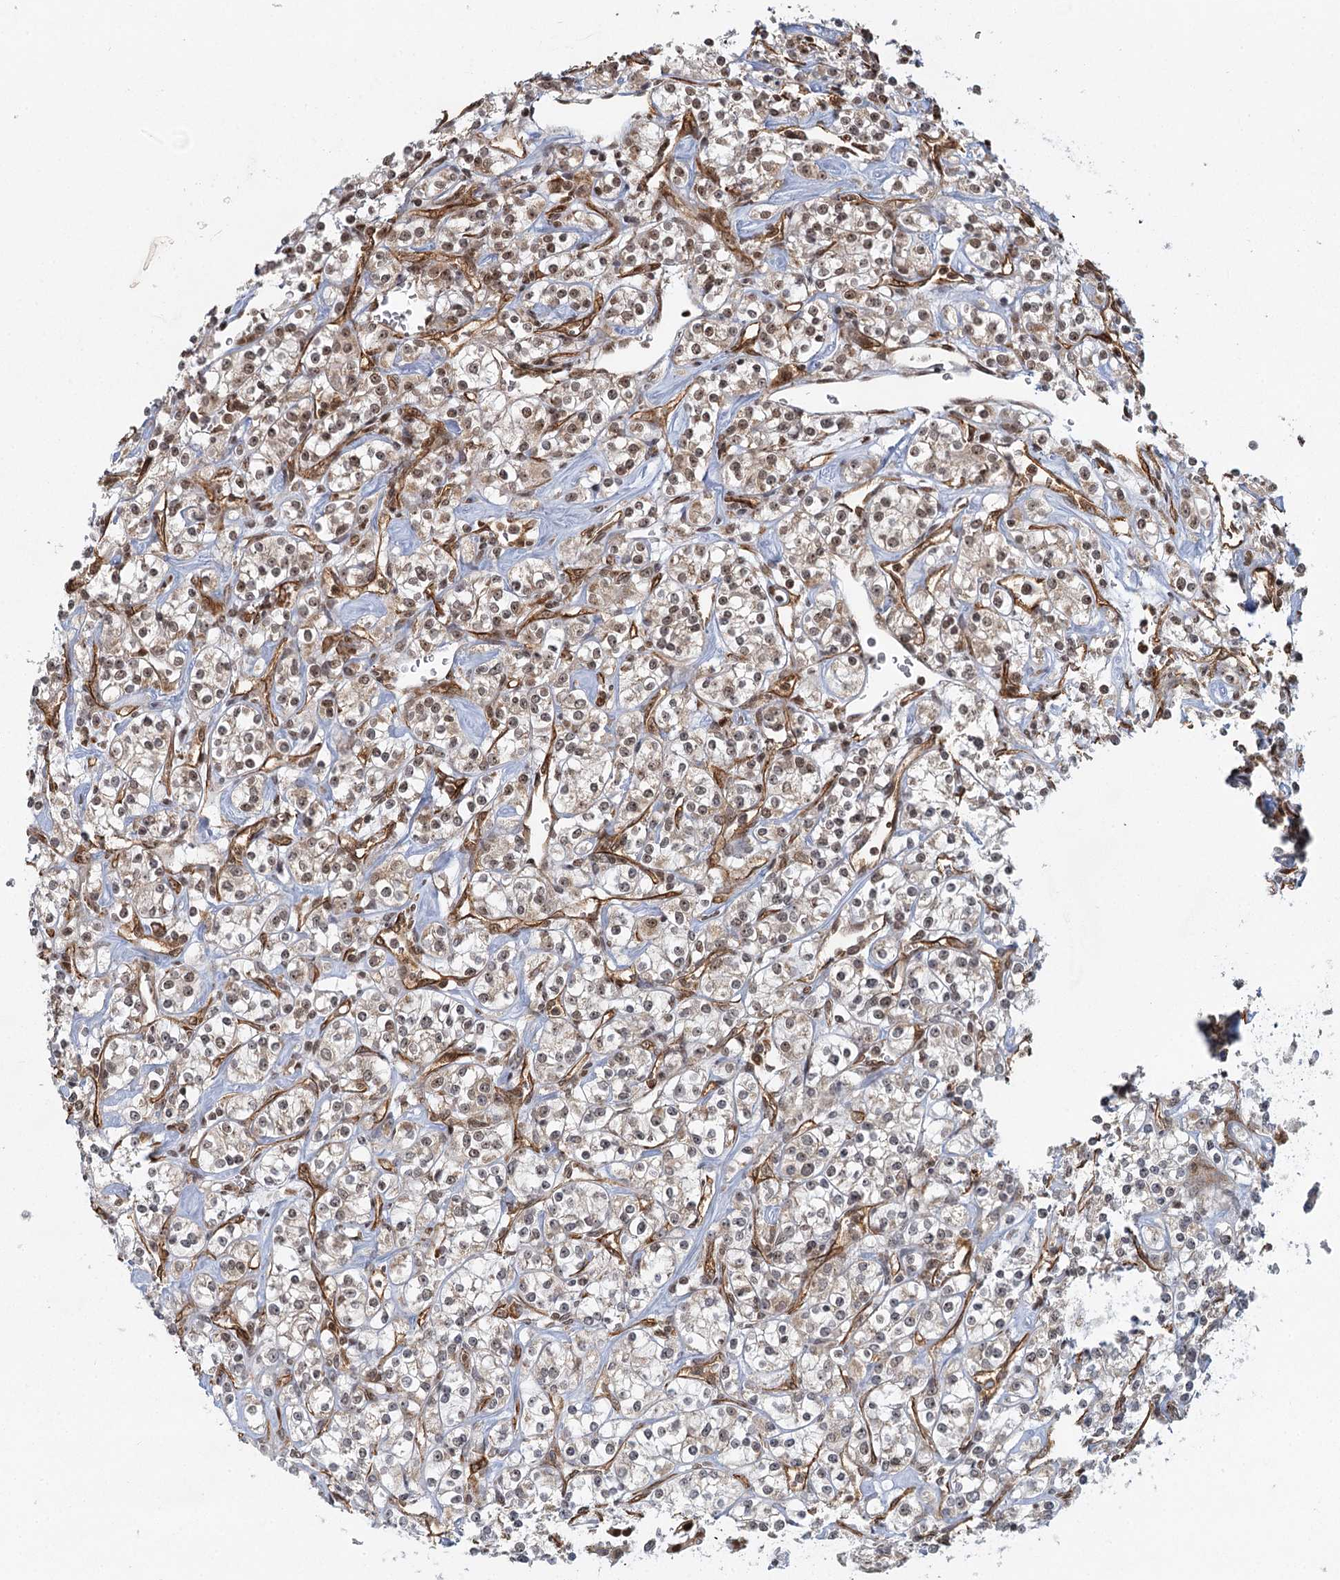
{"staining": {"intensity": "moderate", "quantity": ">75%", "location": "nuclear"}, "tissue": "renal cancer", "cell_type": "Tumor cells", "image_type": "cancer", "snomed": [{"axis": "morphology", "description": "Adenocarcinoma, NOS"}, {"axis": "topography", "description": "Kidney"}], "caption": "About >75% of tumor cells in renal cancer (adenocarcinoma) demonstrate moderate nuclear protein positivity as visualized by brown immunohistochemical staining.", "gene": "GPATCH11", "patient": {"sex": "male", "age": 77}}